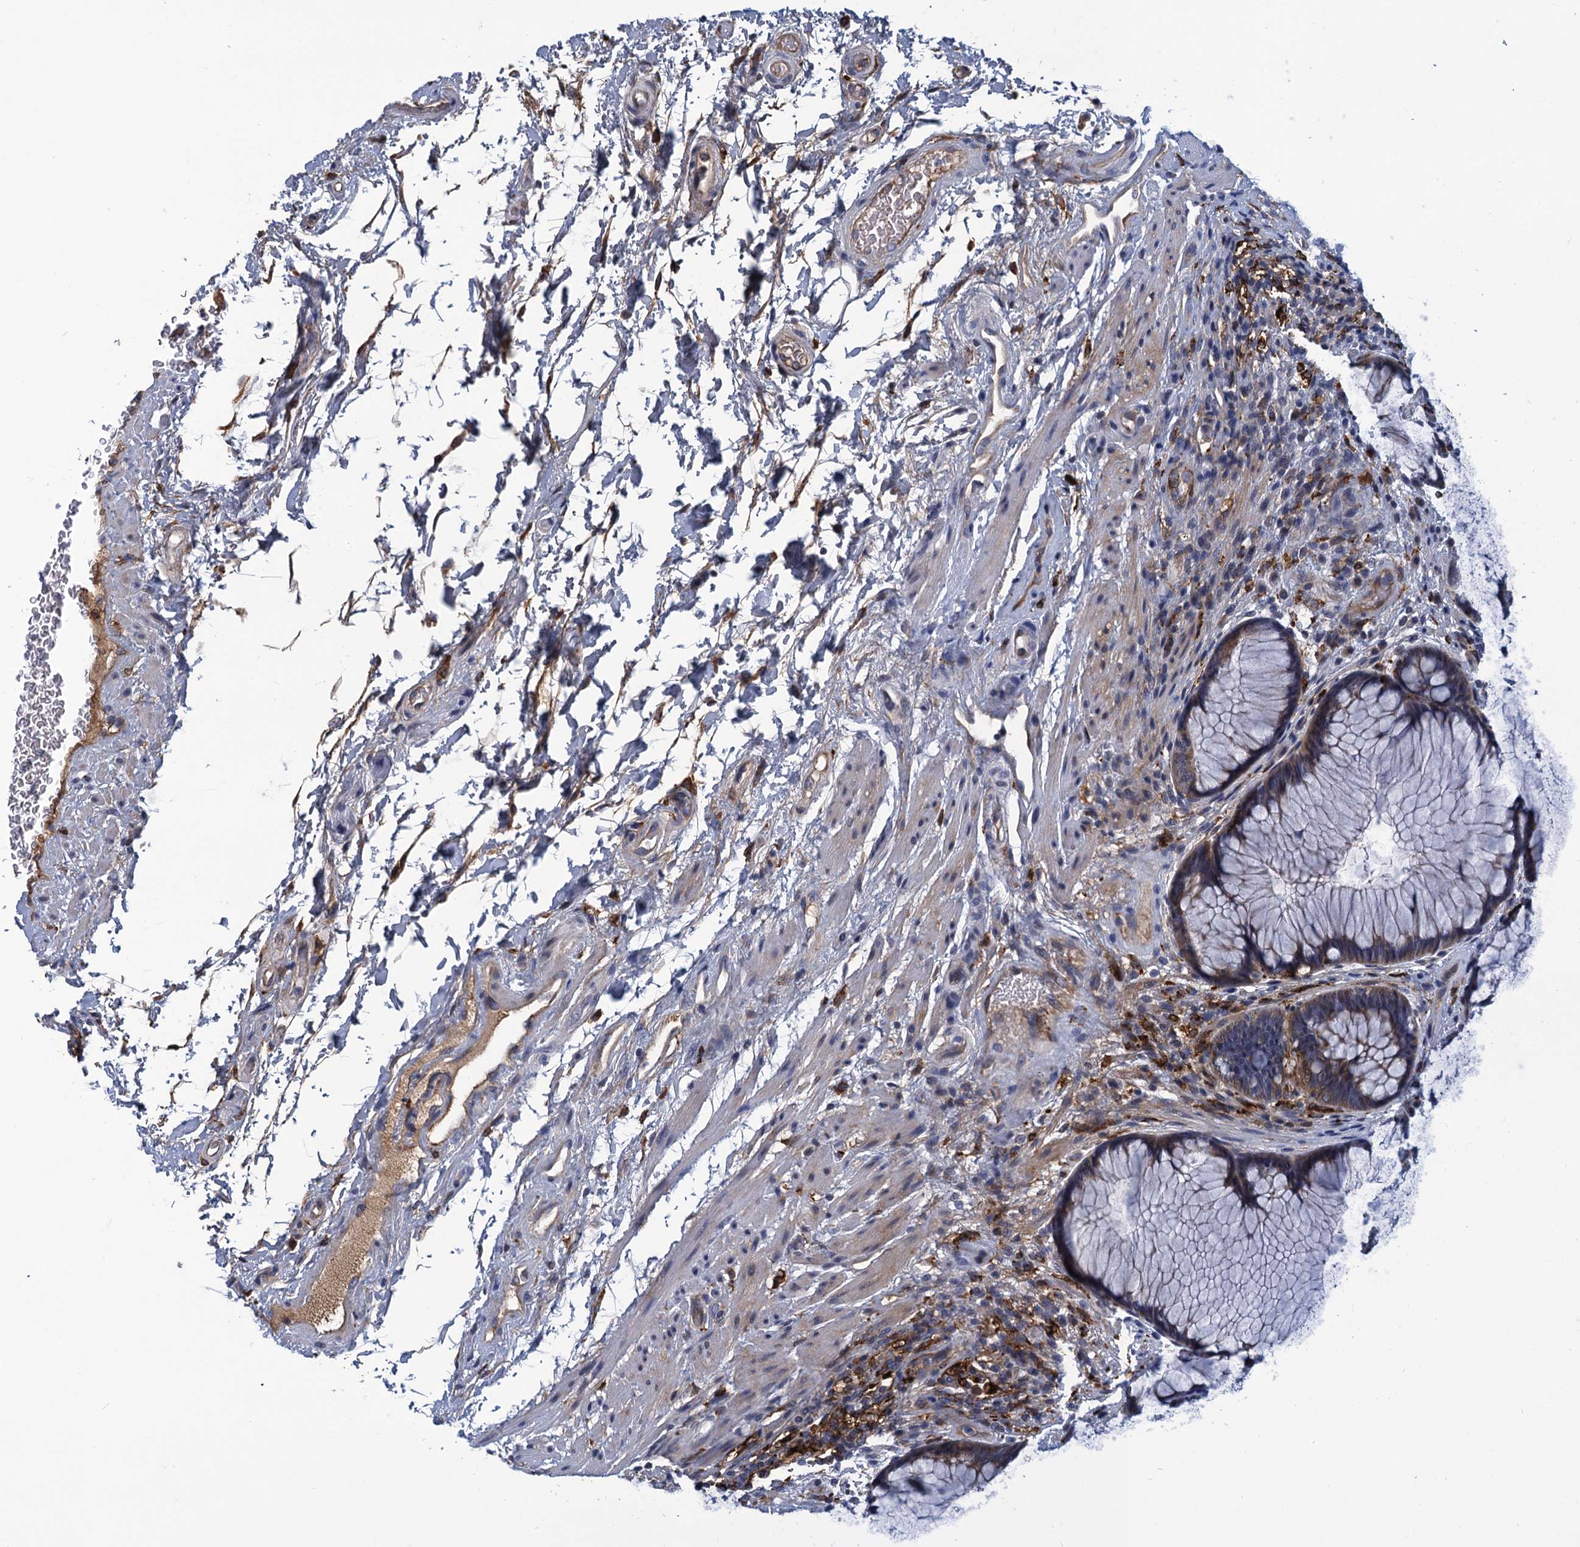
{"staining": {"intensity": "moderate", "quantity": ">75%", "location": "cytoplasmic/membranous"}, "tissue": "rectum", "cell_type": "Glandular cells", "image_type": "normal", "snomed": [{"axis": "morphology", "description": "Normal tissue, NOS"}, {"axis": "topography", "description": "Rectum"}], "caption": "This image demonstrates IHC staining of normal rectum, with medium moderate cytoplasmic/membranous expression in approximately >75% of glandular cells.", "gene": "DNHD1", "patient": {"sex": "male", "age": 51}}